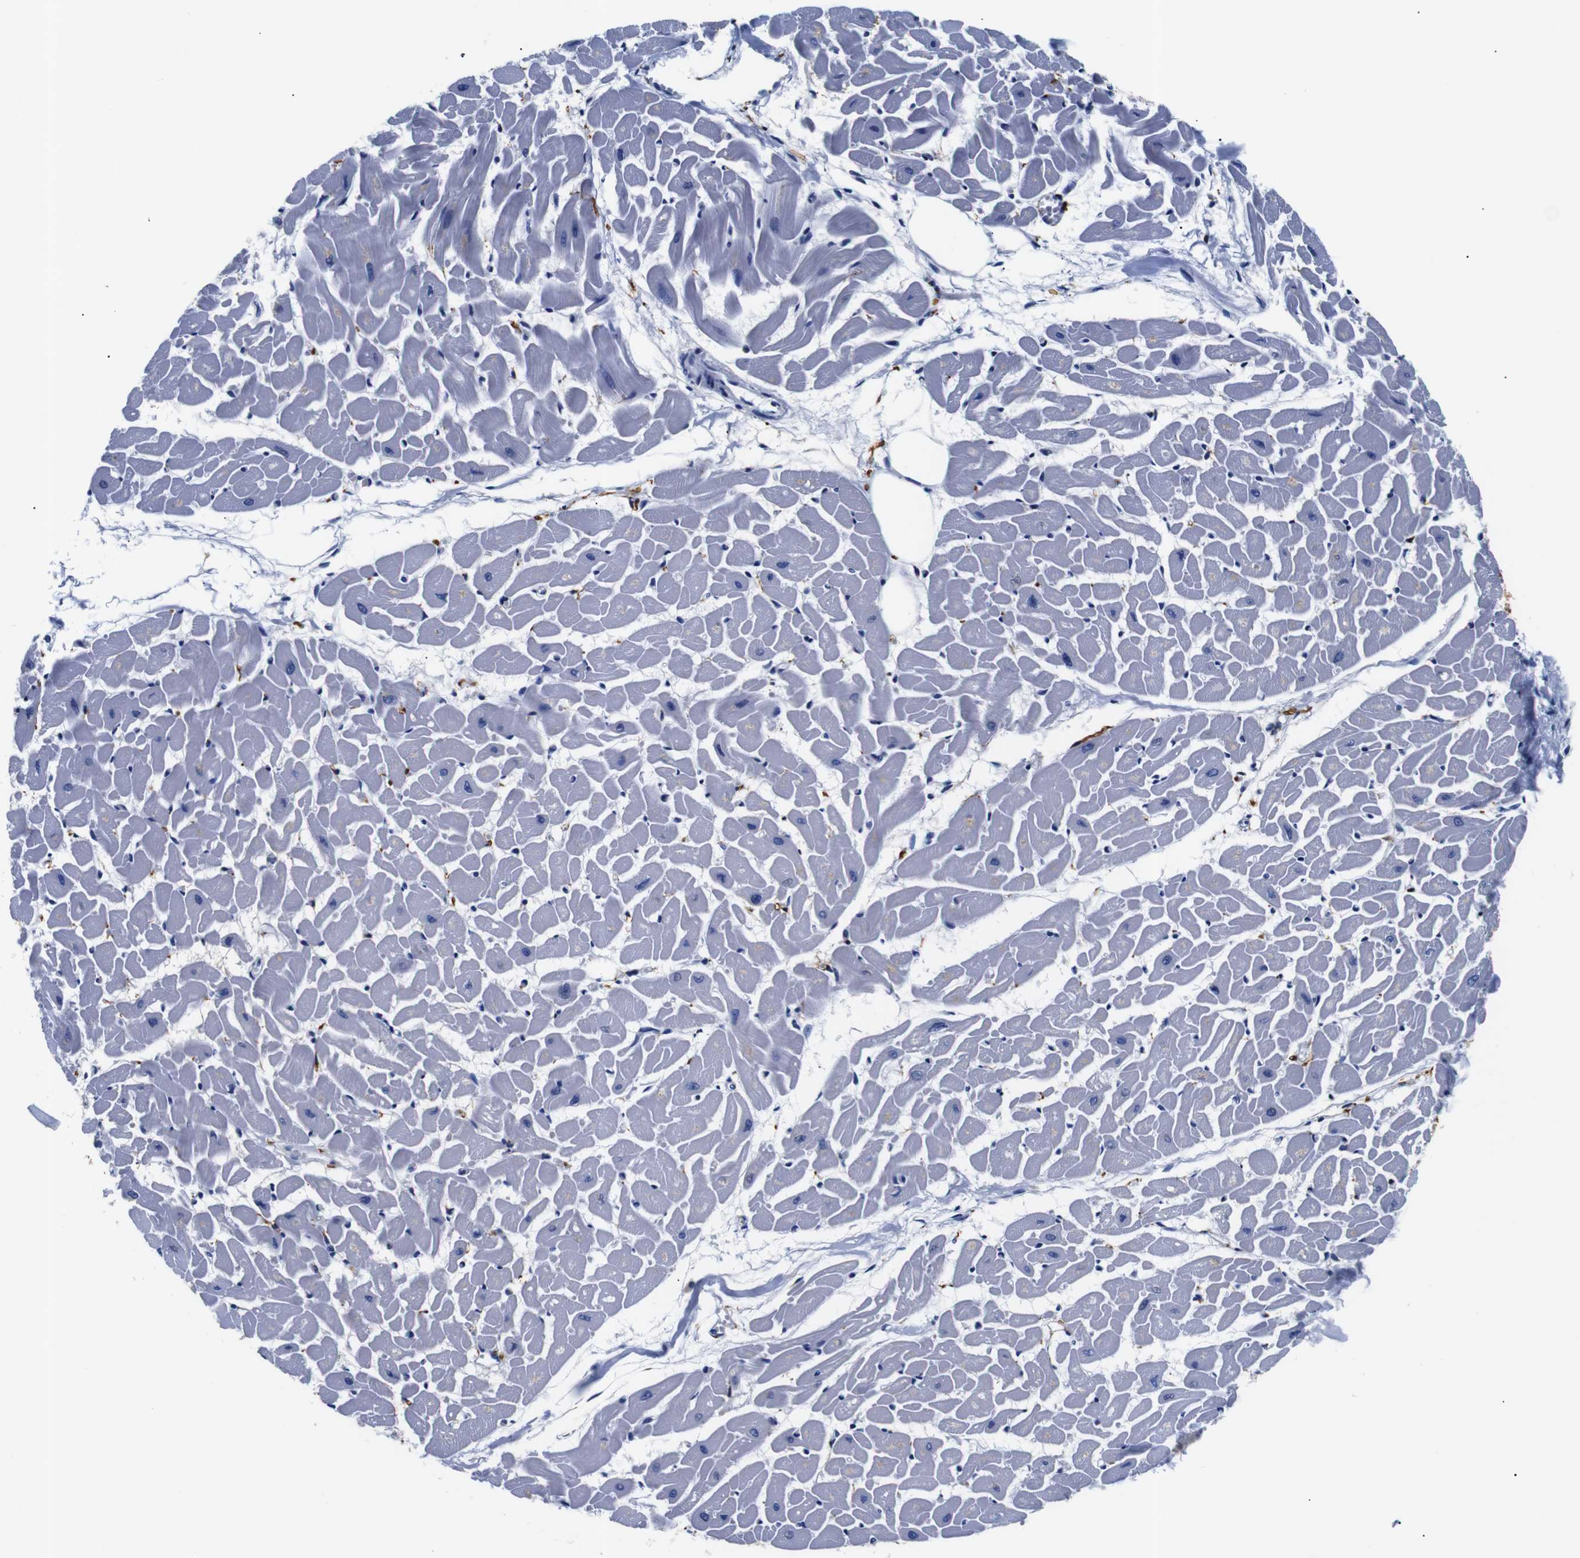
{"staining": {"intensity": "negative", "quantity": "none", "location": "none"}, "tissue": "heart muscle", "cell_type": "Cardiomyocytes", "image_type": "normal", "snomed": [{"axis": "morphology", "description": "Normal tissue, NOS"}, {"axis": "topography", "description": "Heart"}], "caption": "Immunohistochemistry micrograph of benign human heart muscle stained for a protein (brown), which exhibits no positivity in cardiomyocytes. Nuclei are stained in blue.", "gene": "GAP43", "patient": {"sex": "female", "age": 19}}